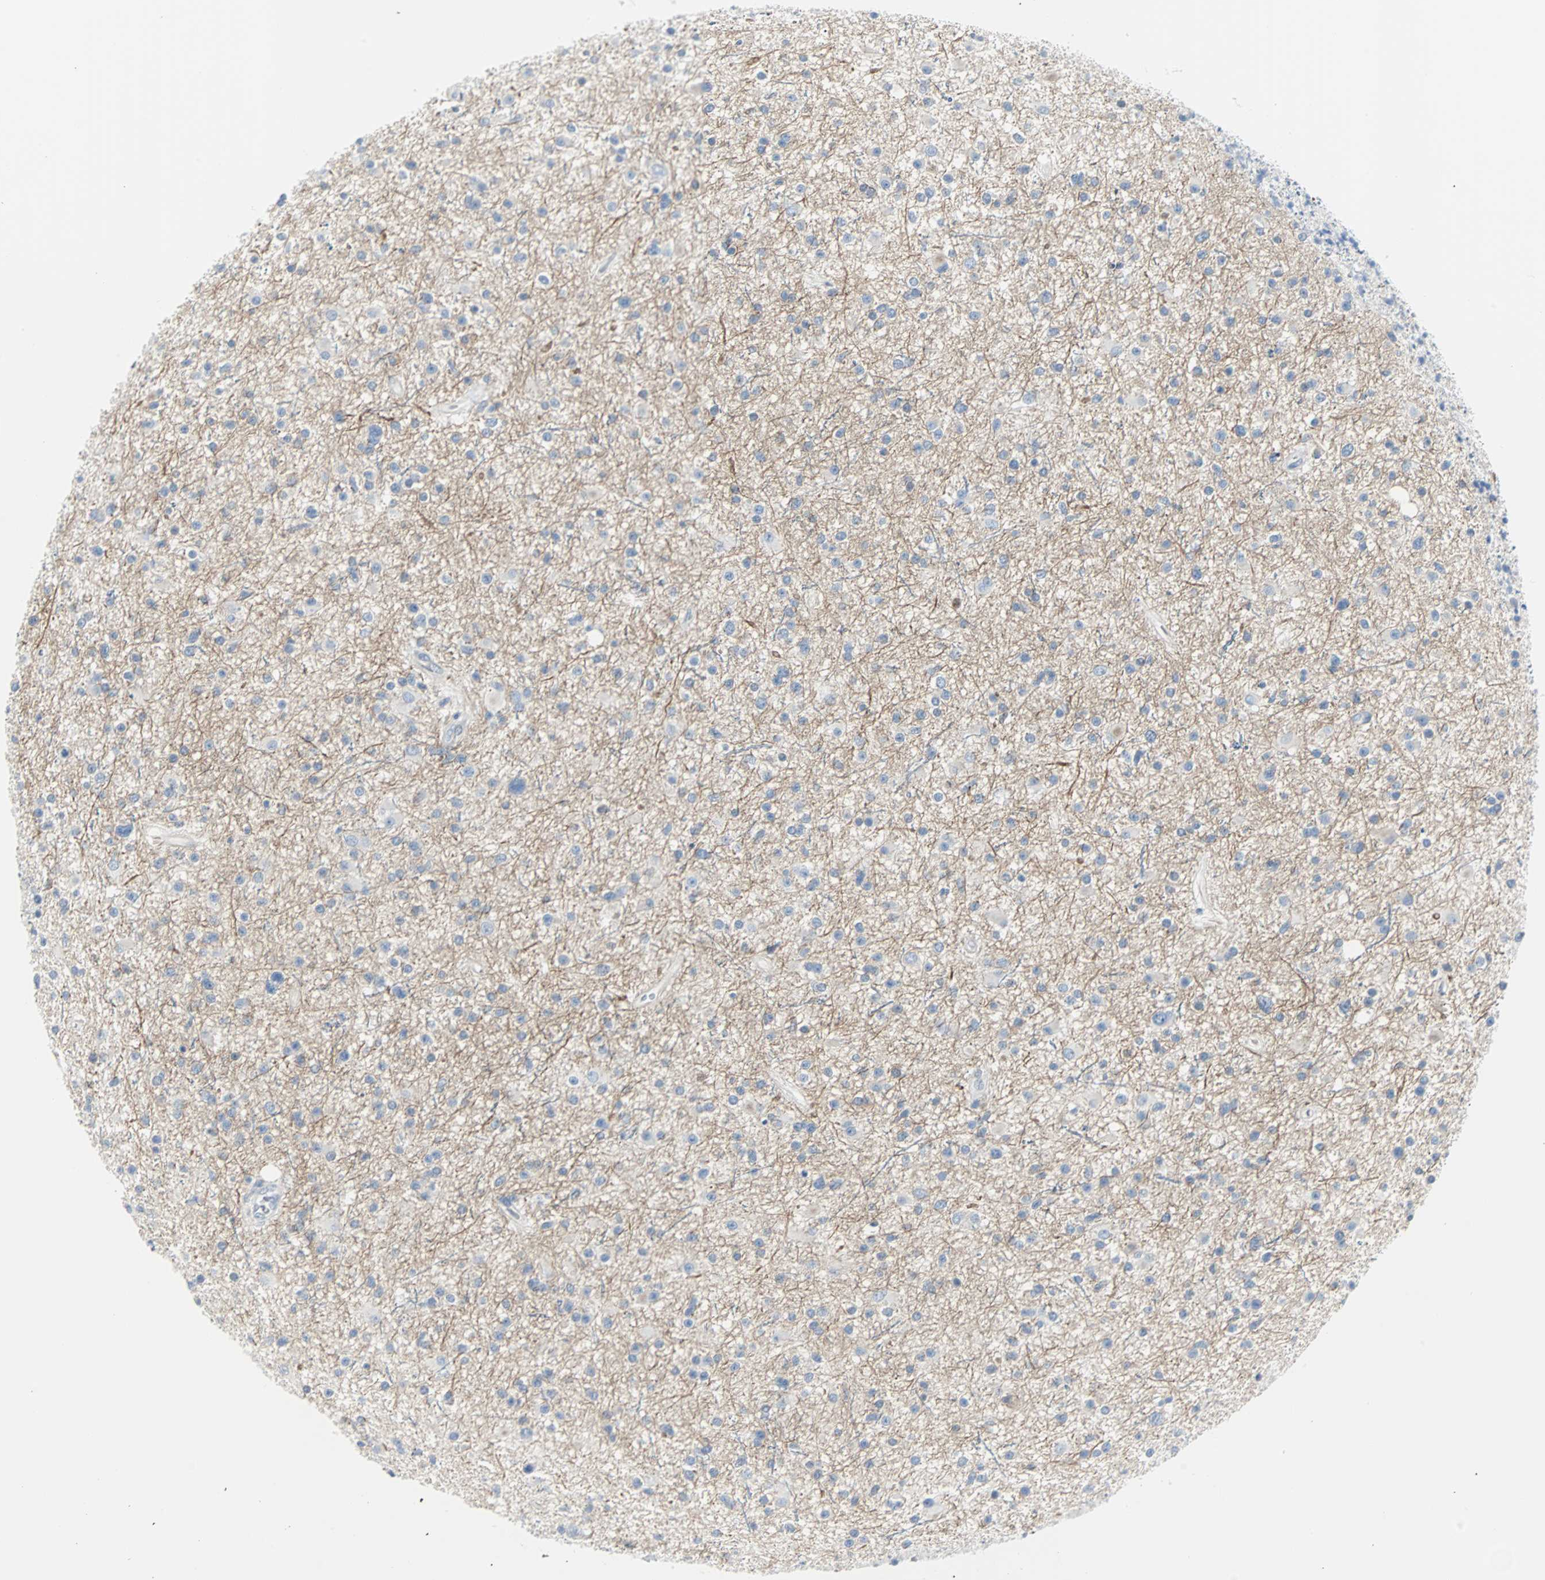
{"staining": {"intensity": "negative", "quantity": "none", "location": "none"}, "tissue": "glioma", "cell_type": "Tumor cells", "image_type": "cancer", "snomed": [{"axis": "morphology", "description": "Glioma, malignant, High grade"}, {"axis": "topography", "description": "Brain"}], "caption": "Immunohistochemistry of glioma displays no staining in tumor cells. The staining is performed using DAB brown chromogen with nuclei counter-stained in using hematoxylin.", "gene": "RASA1", "patient": {"sex": "male", "age": 33}}